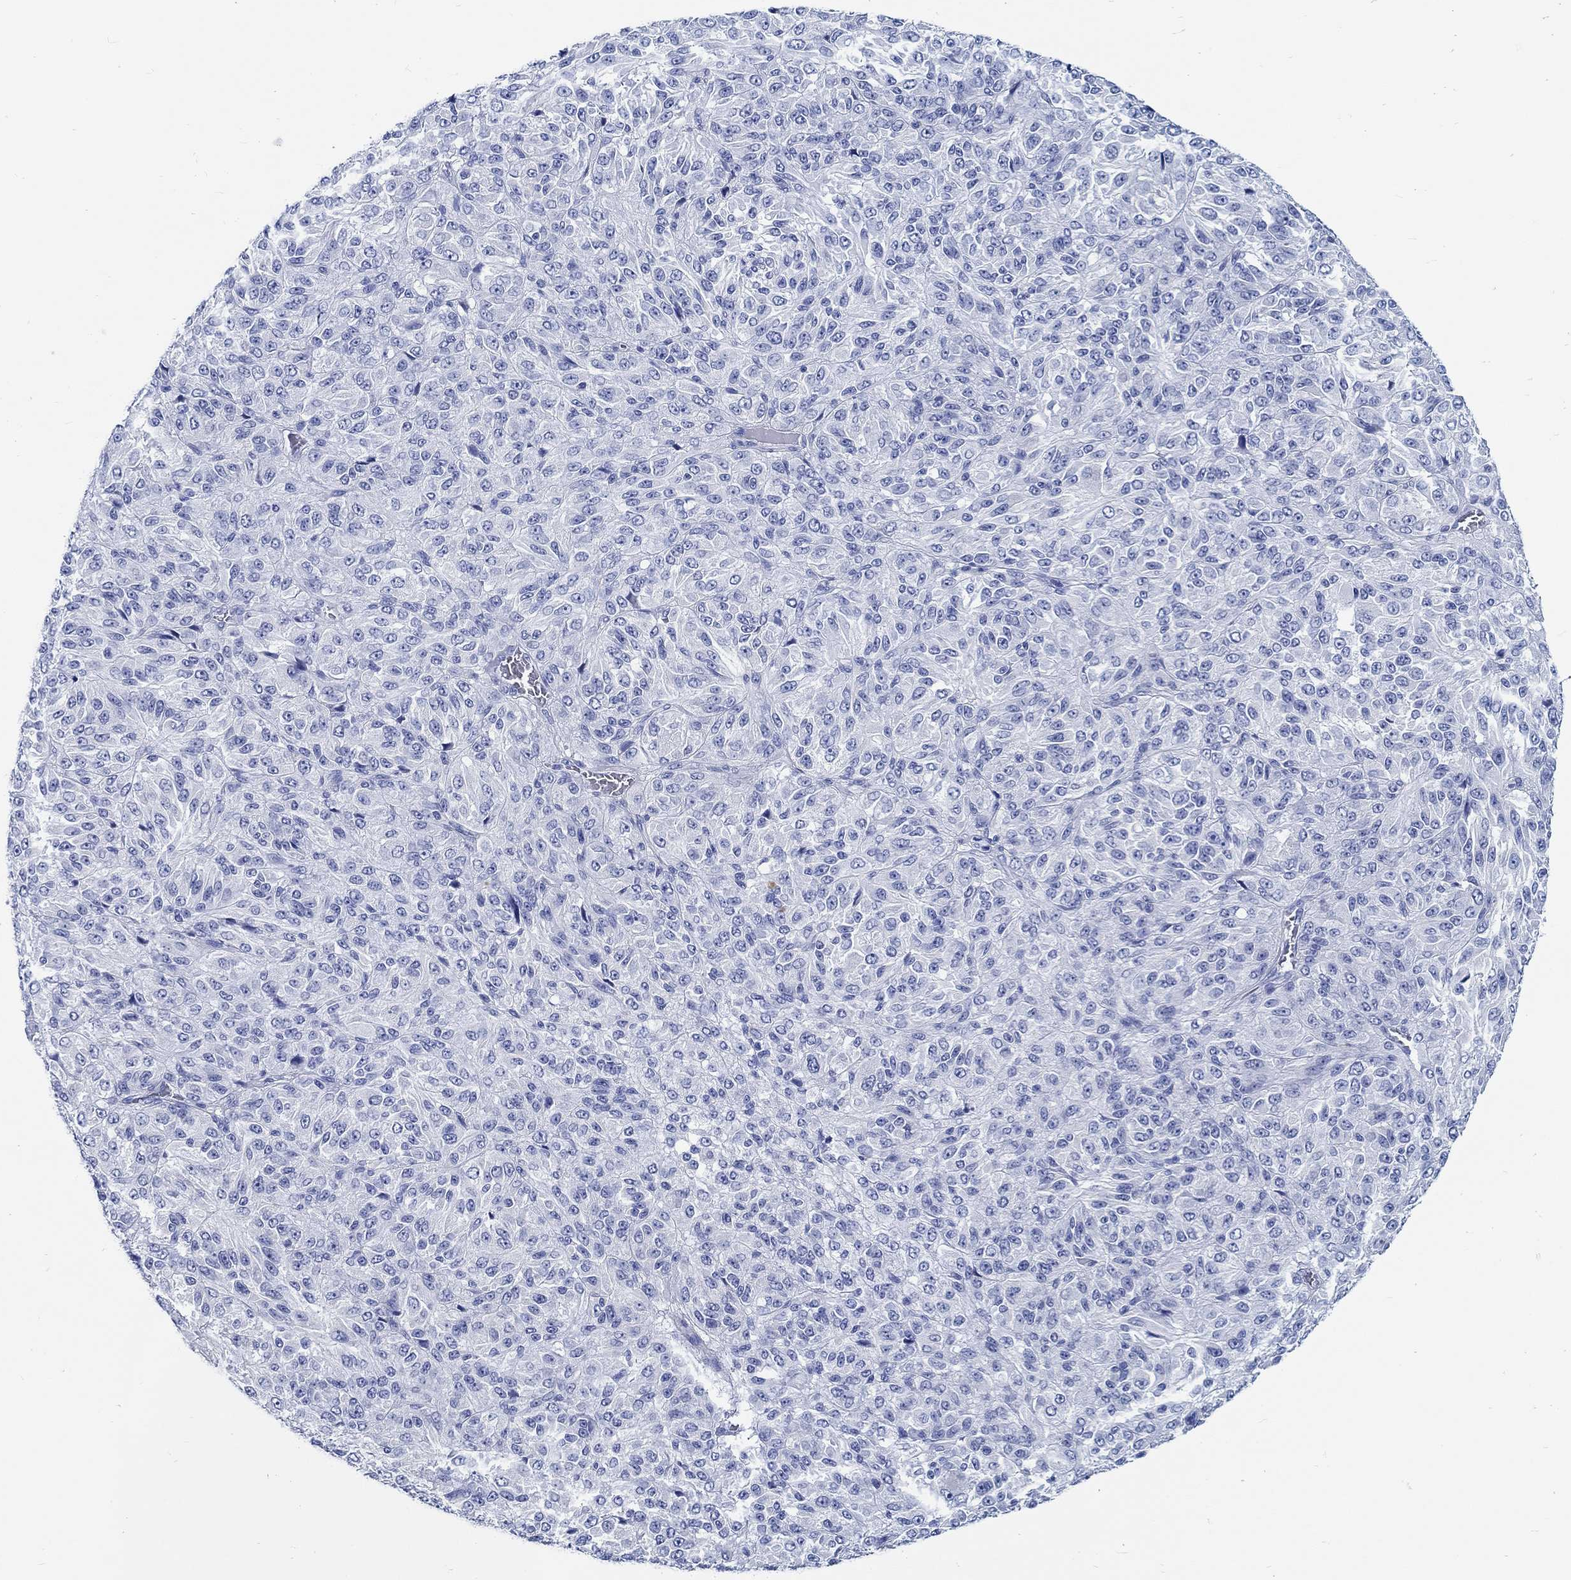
{"staining": {"intensity": "negative", "quantity": "none", "location": "none"}, "tissue": "melanoma", "cell_type": "Tumor cells", "image_type": "cancer", "snomed": [{"axis": "morphology", "description": "Malignant melanoma, Metastatic site"}, {"axis": "topography", "description": "Brain"}], "caption": "Protein analysis of malignant melanoma (metastatic site) exhibits no significant staining in tumor cells.", "gene": "RD3L", "patient": {"sex": "female", "age": 56}}